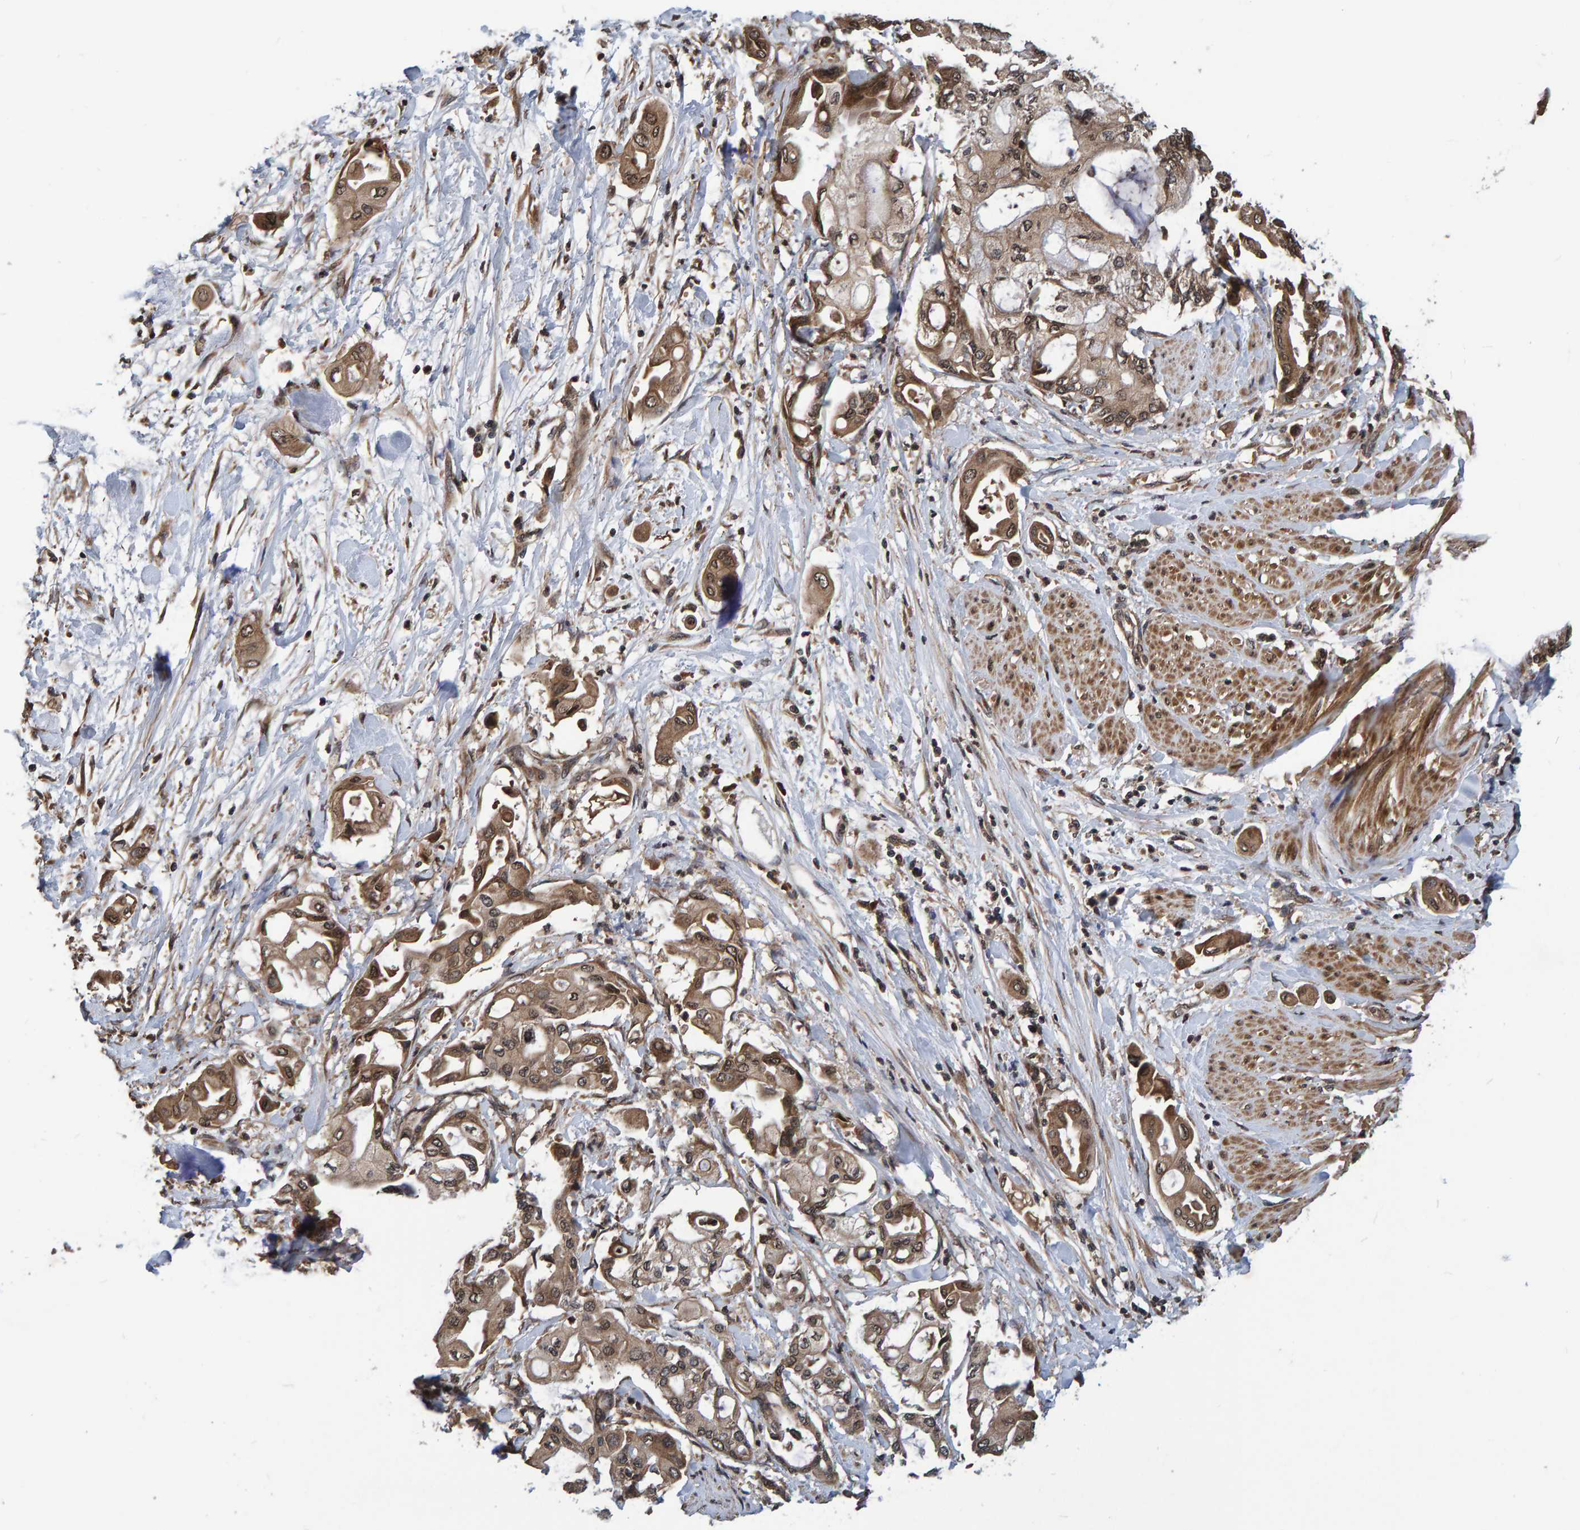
{"staining": {"intensity": "moderate", "quantity": ">75%", "location": "cytoplasmic/membranous"}, "tissue": "pancreatic cancer", "cell_type": "Tumor cells", "image_type": "cancer", "snomed": [{"axis": "morphology", "description": "Adenocarcinoma, NOS"}, {"axis": "morphology", "description": "Adenocarcinoma, metastatic, NOS"}, {"axis": "topography", "description": "Lymph node"}, {"axis": "topography", "description": "Pancreas"}, {"axis": "topography", "description": "Duodenum"}], "caption": "A micrograph showing moderate cytoplasmic/membranous positivity in about >75% of tumor cells in pancreatic cancer, as visualized by brown immunohistochemical staining.", "gene": "GAB2", "patient": {"sex": "female", "age": 64}}